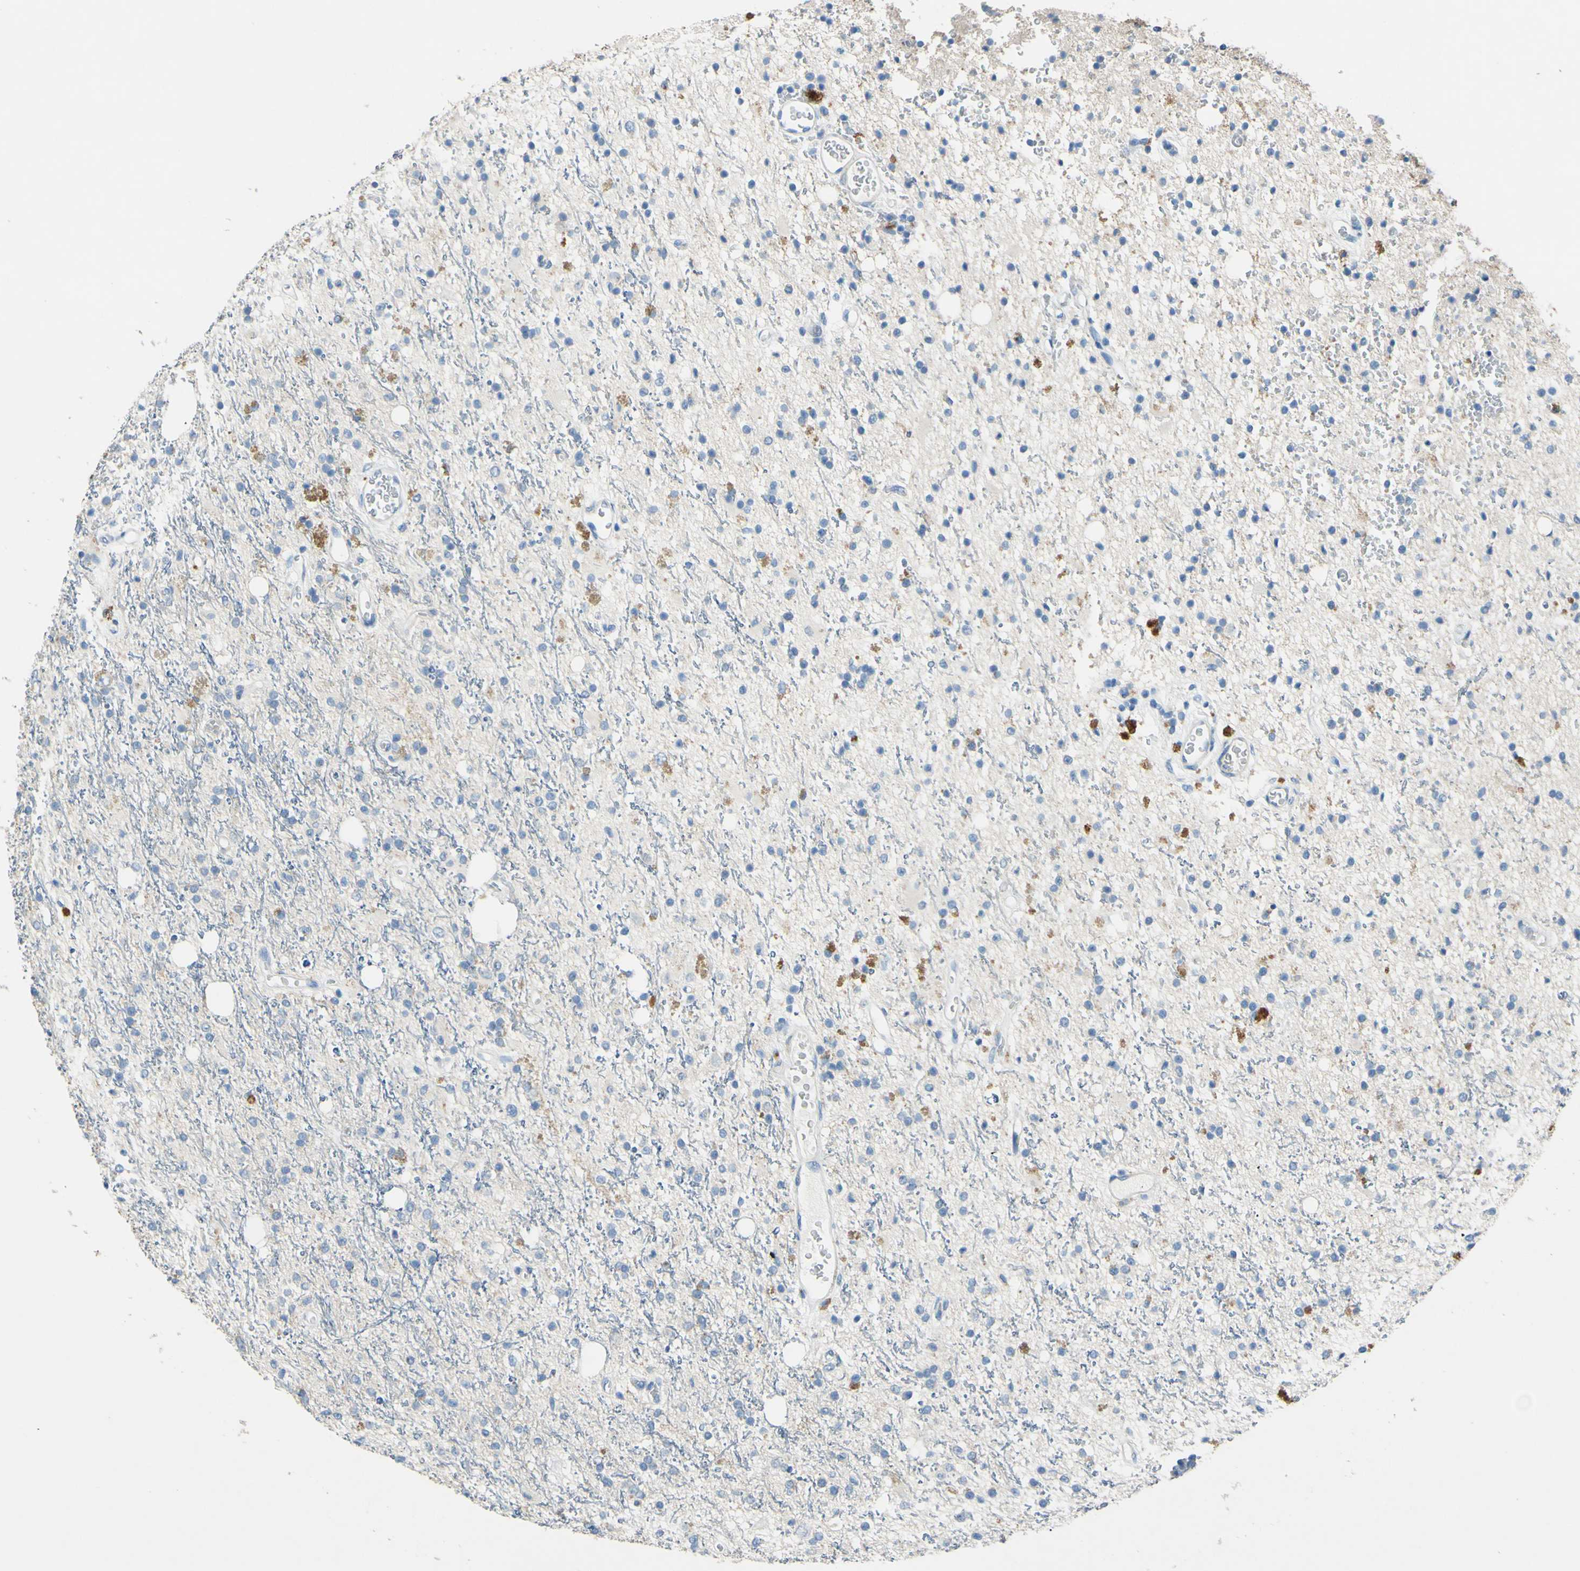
{"staining": {"intensity": "moderate", "quantity": "<25%", "location": "cytoplasmic/membranous"}, "tissue": "glioma", "cell_type": "Tumor cells", "image_type": "cancer", "snomed": [{"axis": "morphology", "description": "Glioma, malignant, High grade"}, {"axis": "topography", "description": "Brain"}], "caption": "DAB immunohistochemical staining of human high-grade glioma (malignant) demonstrates moderate cytoplasmic/membranous protein staining in approximately <25% of tumor cells. (IHC, brightfield microscopy, high magnification).", "gene": "CDH10", "patient": {"sex": "male", "age": 47}}